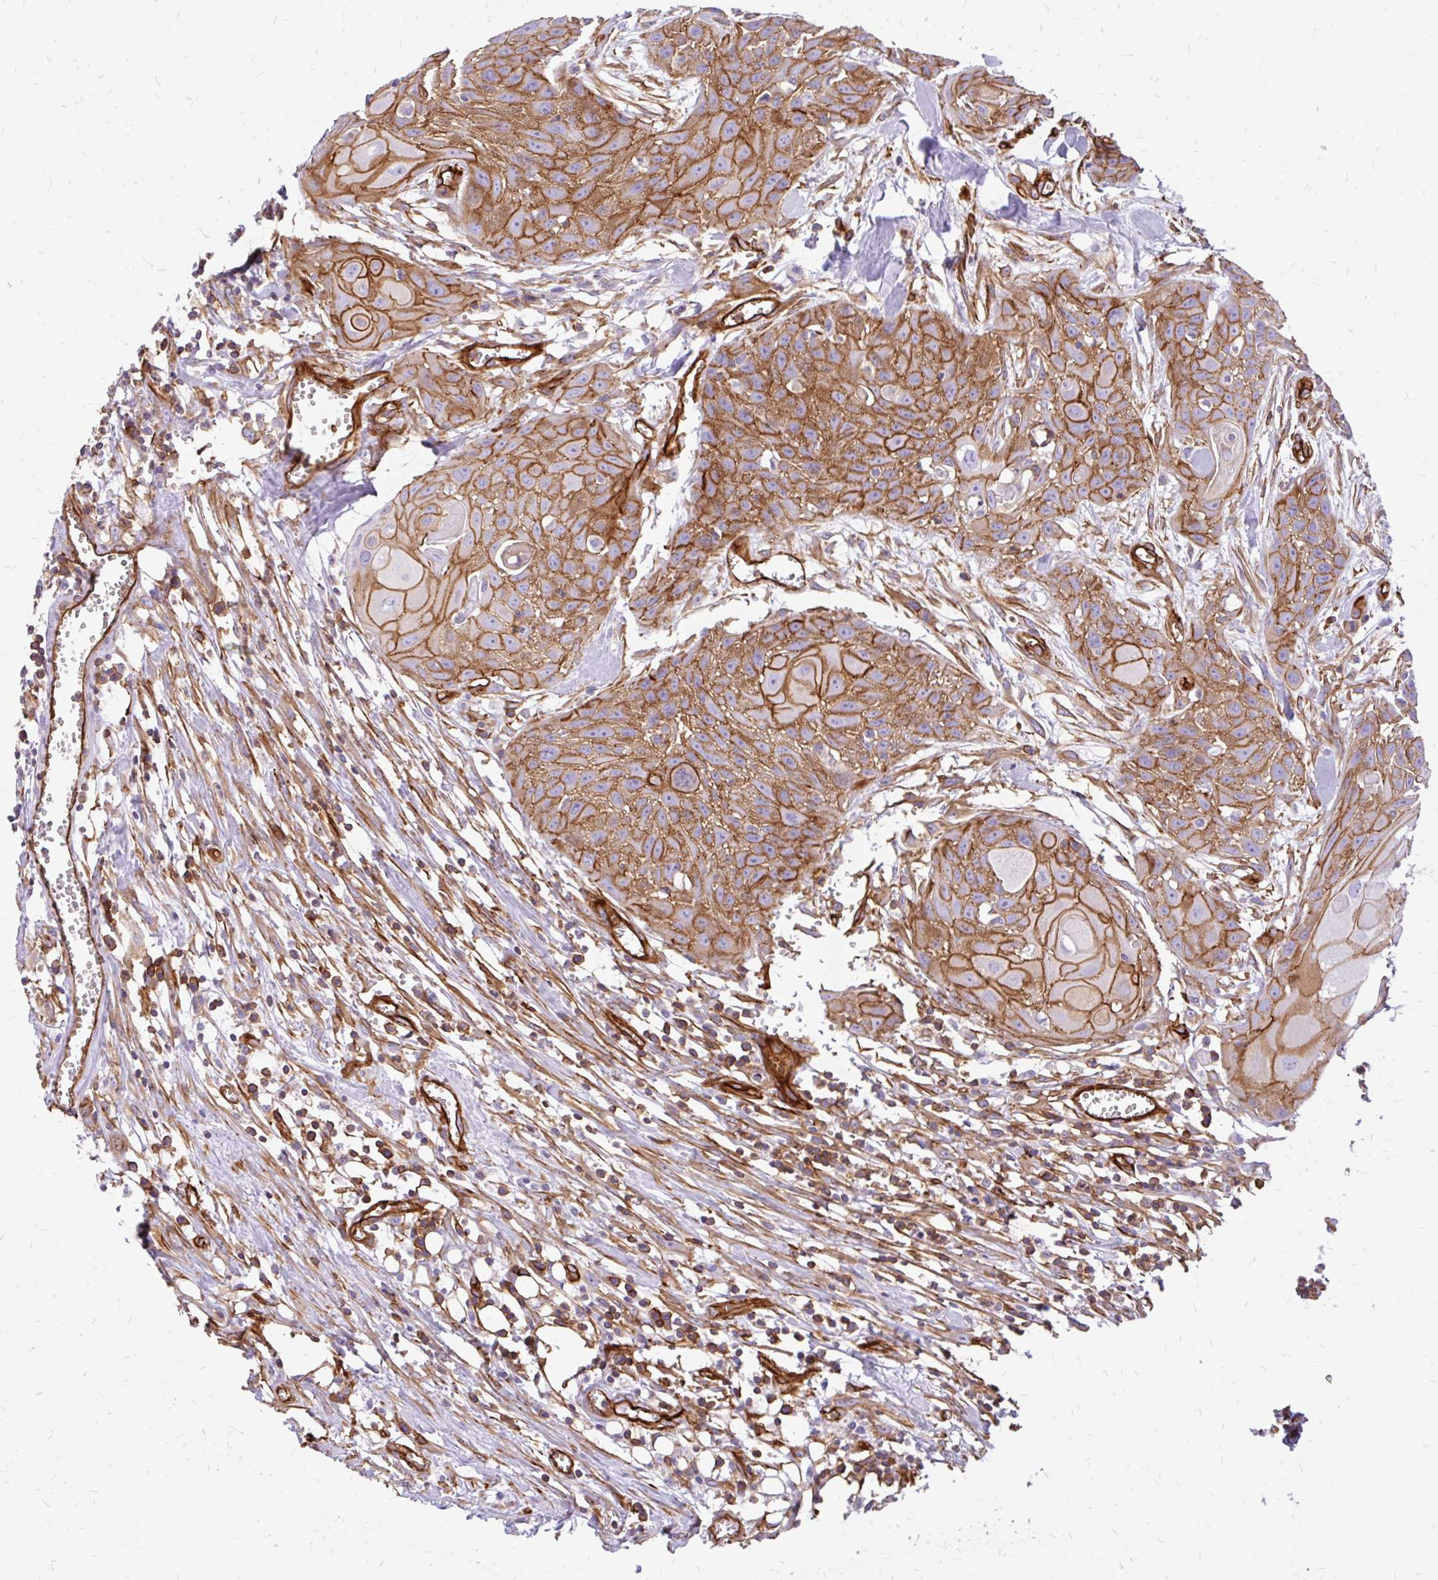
{"staining": {"intensity": "strong", "quantity": ">75%", "location": "cytoplasmic/membranous"}, "tissue": "head and neck cancer", "cell_type": "Tumor cells", "image_type": "cancer", "snomed": [{"axis": "morphology", "description": "Squamous cell carcinoma, NOS"}, {"axis": "topography", "description": "Lymph node"}, {"axis": "topography", "description": "Salivary gland"}, {"axis": "topography", "description": "Head-Neck"}], "caption": "Protein analysis of head and neck cancer tissue shows strong cytoplasmic/membranous expression in approximately >75% of tumor cells. (Stains: DAB in brown, nuclei in blue, Microscopy: brightfield microscopy at high magnification).", "gene": "MAP1LC3B", "patient": {"sex": "female", "age": 74}}